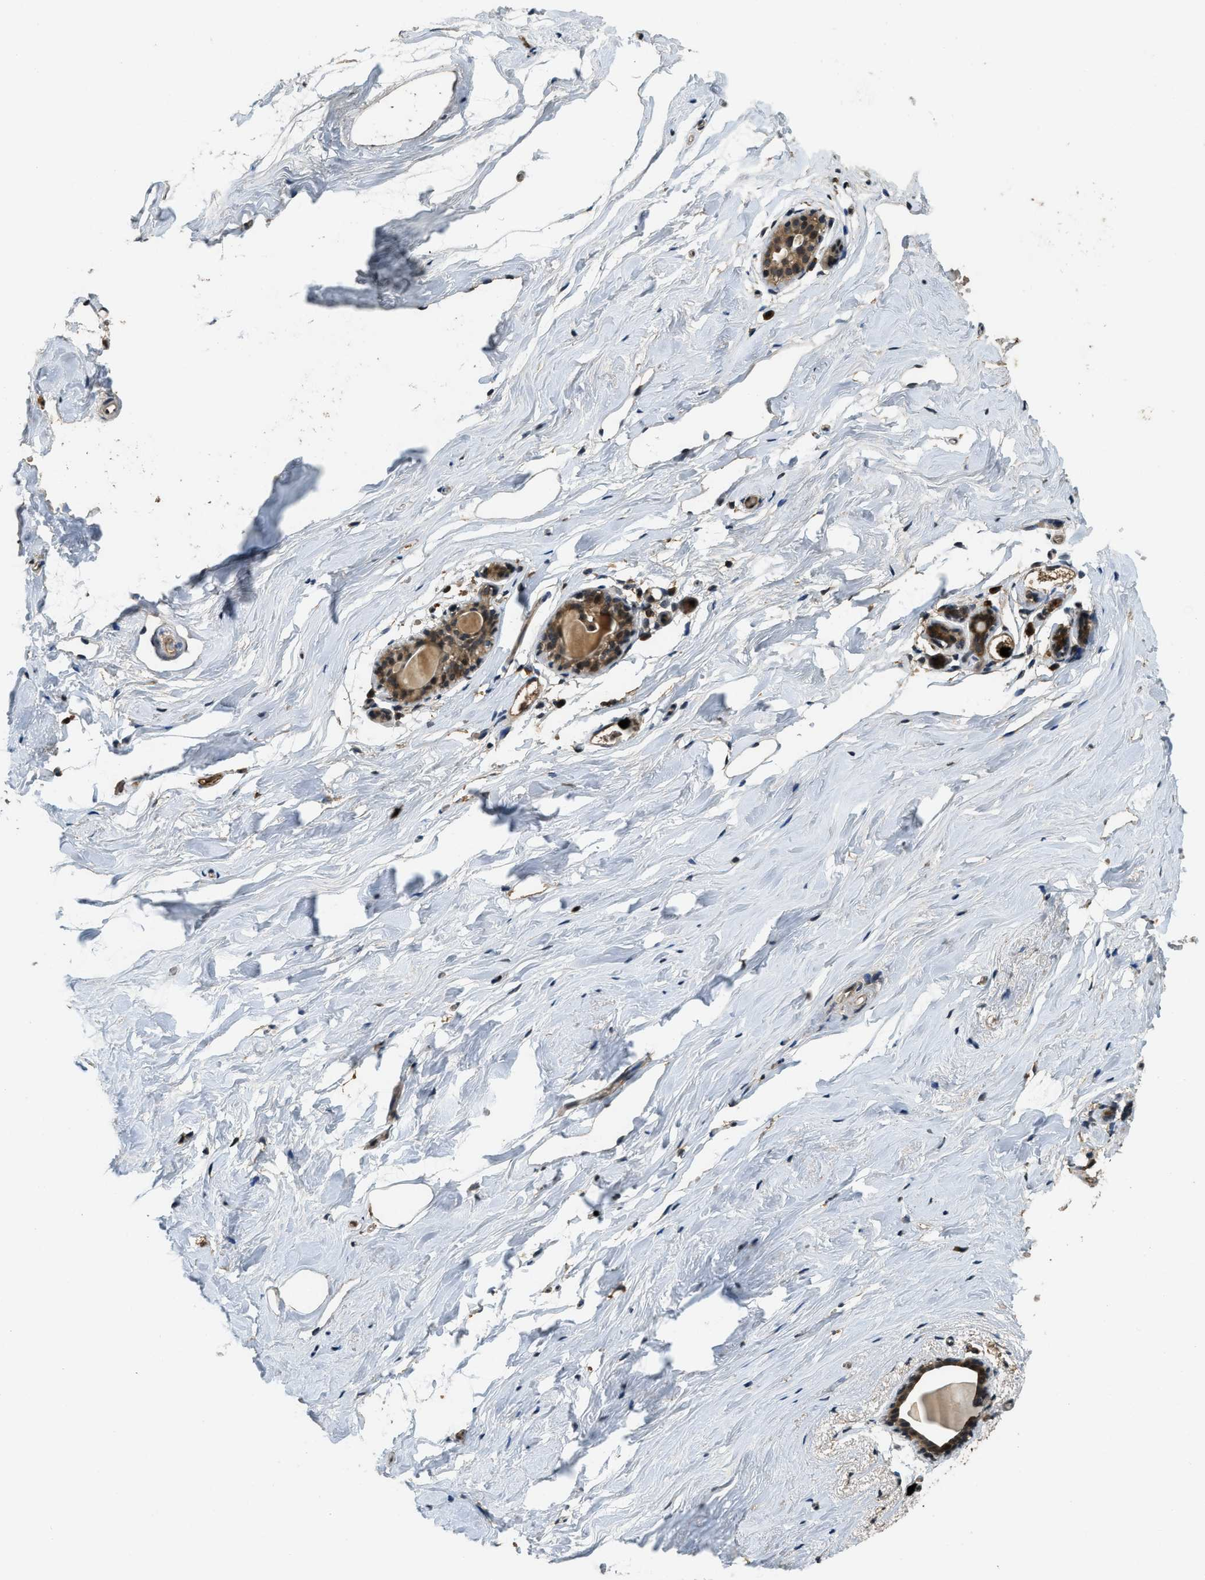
{"staining": {"intensity": "moderate", "quantity": ">75%", "location": "cytoplasmic/membranous"}, "tissue": "breast", "cell_type": "Glandular cells", "image_type": "normal", "snomed": [{"axis": "morphology", "description": "Normal tissue, NOS"}, {"axis": "topography", "description": "Breast"}], "caption": "The immunohistochemical stain highlights moderate cytoplasmic/membranous expression in glandular cells of benign breast. Using DAB (brown) and hematoxylin (blue) stains, captured at high magnification using brightfield microscopy.", "gene": "RNF141", "patient": {"sex": "female", "age": 62}}